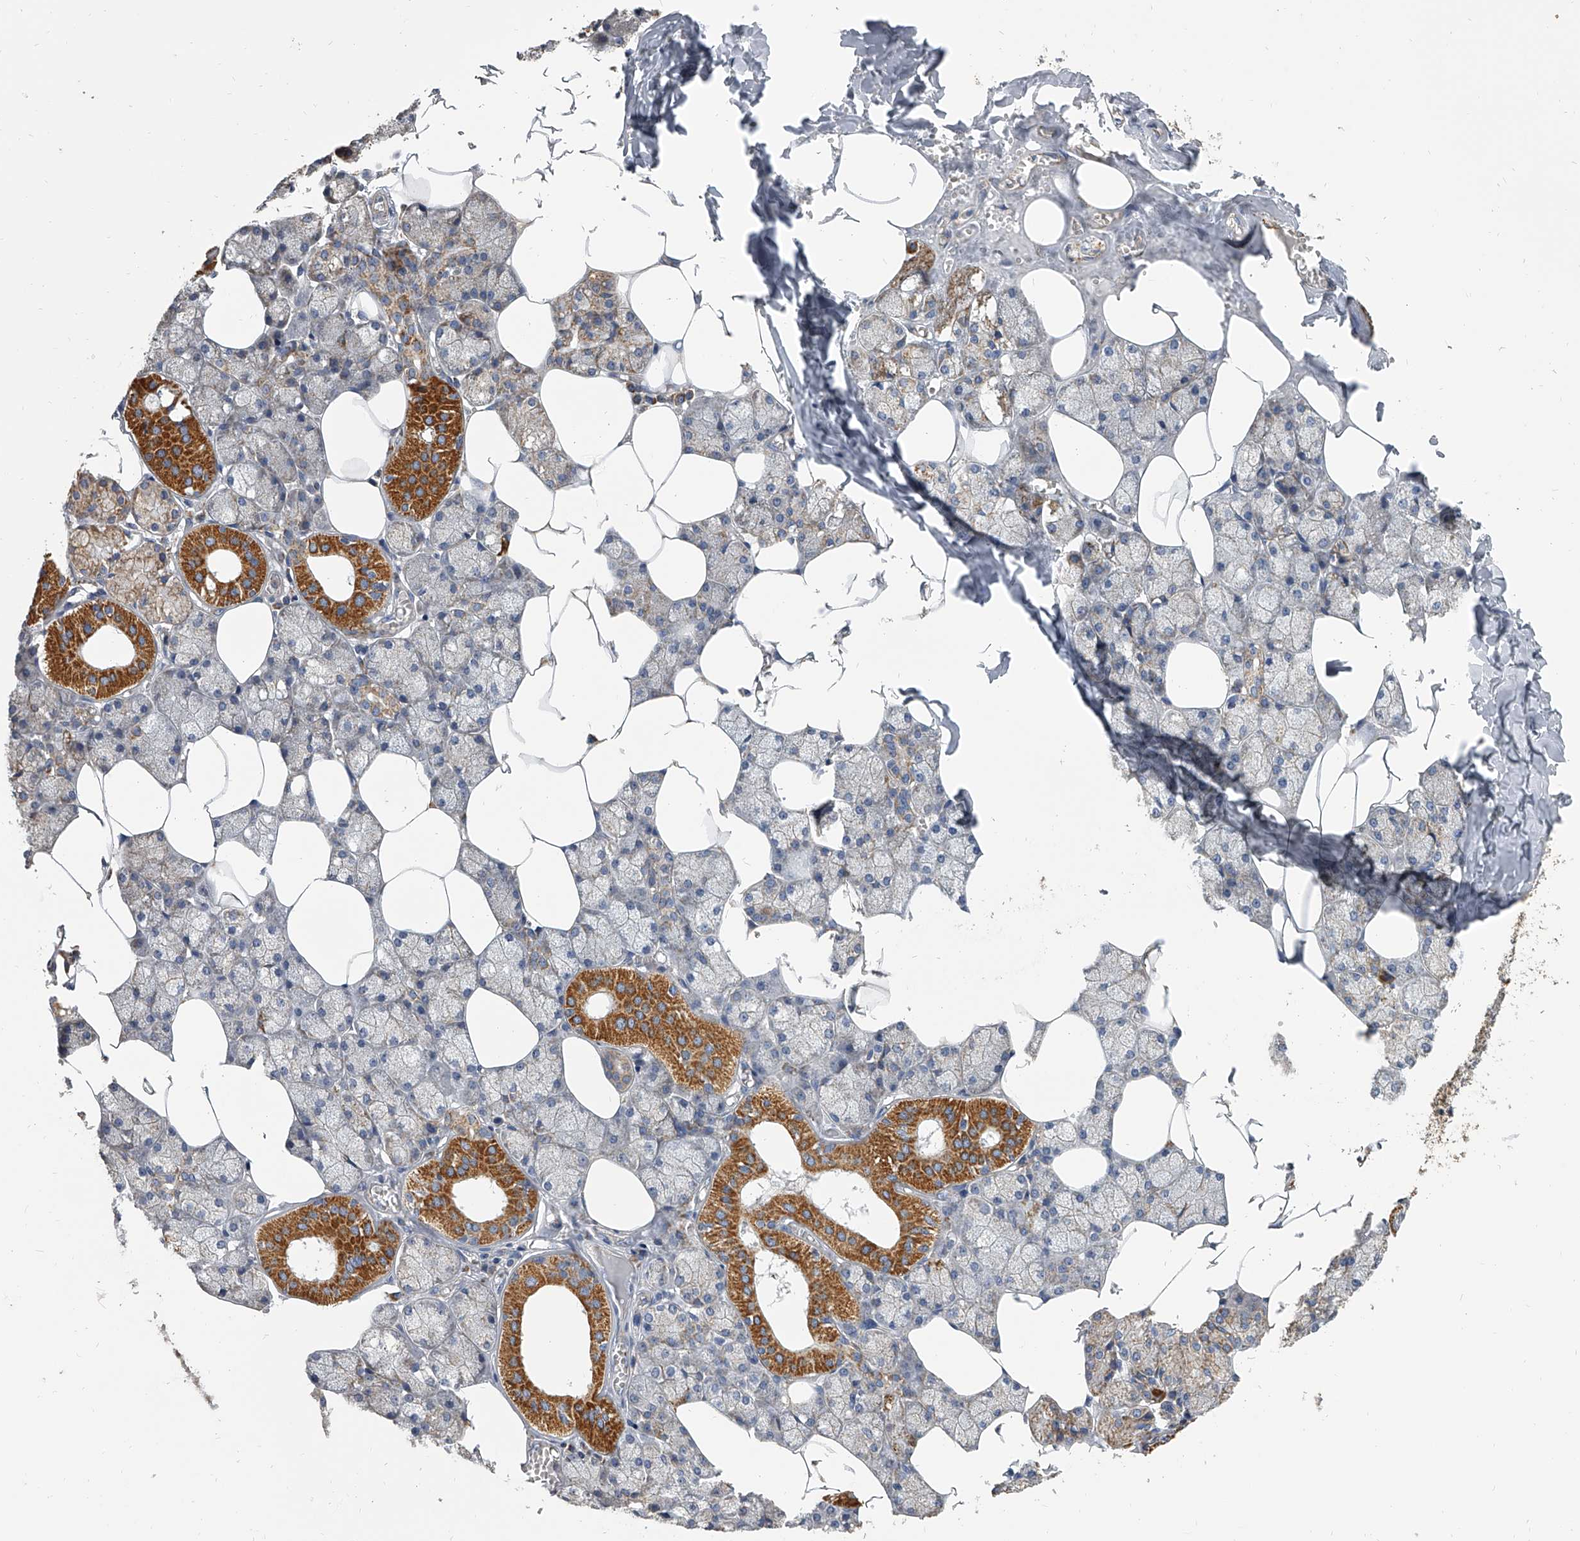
{"staining": {"intensity": "strong", "quantity": "<25%", "location": "cytoplasmic/membranous"}, "tissue": "salivary gland", "cell_type": "Glandular cells", "image_type": "normal", "snomed": [{"axis": "morphology", "description": "Normal tissue, NOS"}, {"axis": "topography", "description": "Salivary gland"}], "caption": "This is an image of immunohistochemistry (IHC) staining of normal salivary gland, which shows strong expression in the cytoplasmic/membranous of glandular cells.", "gene": "MRPL28", "patient": {"sex": "male", "age": 62}}